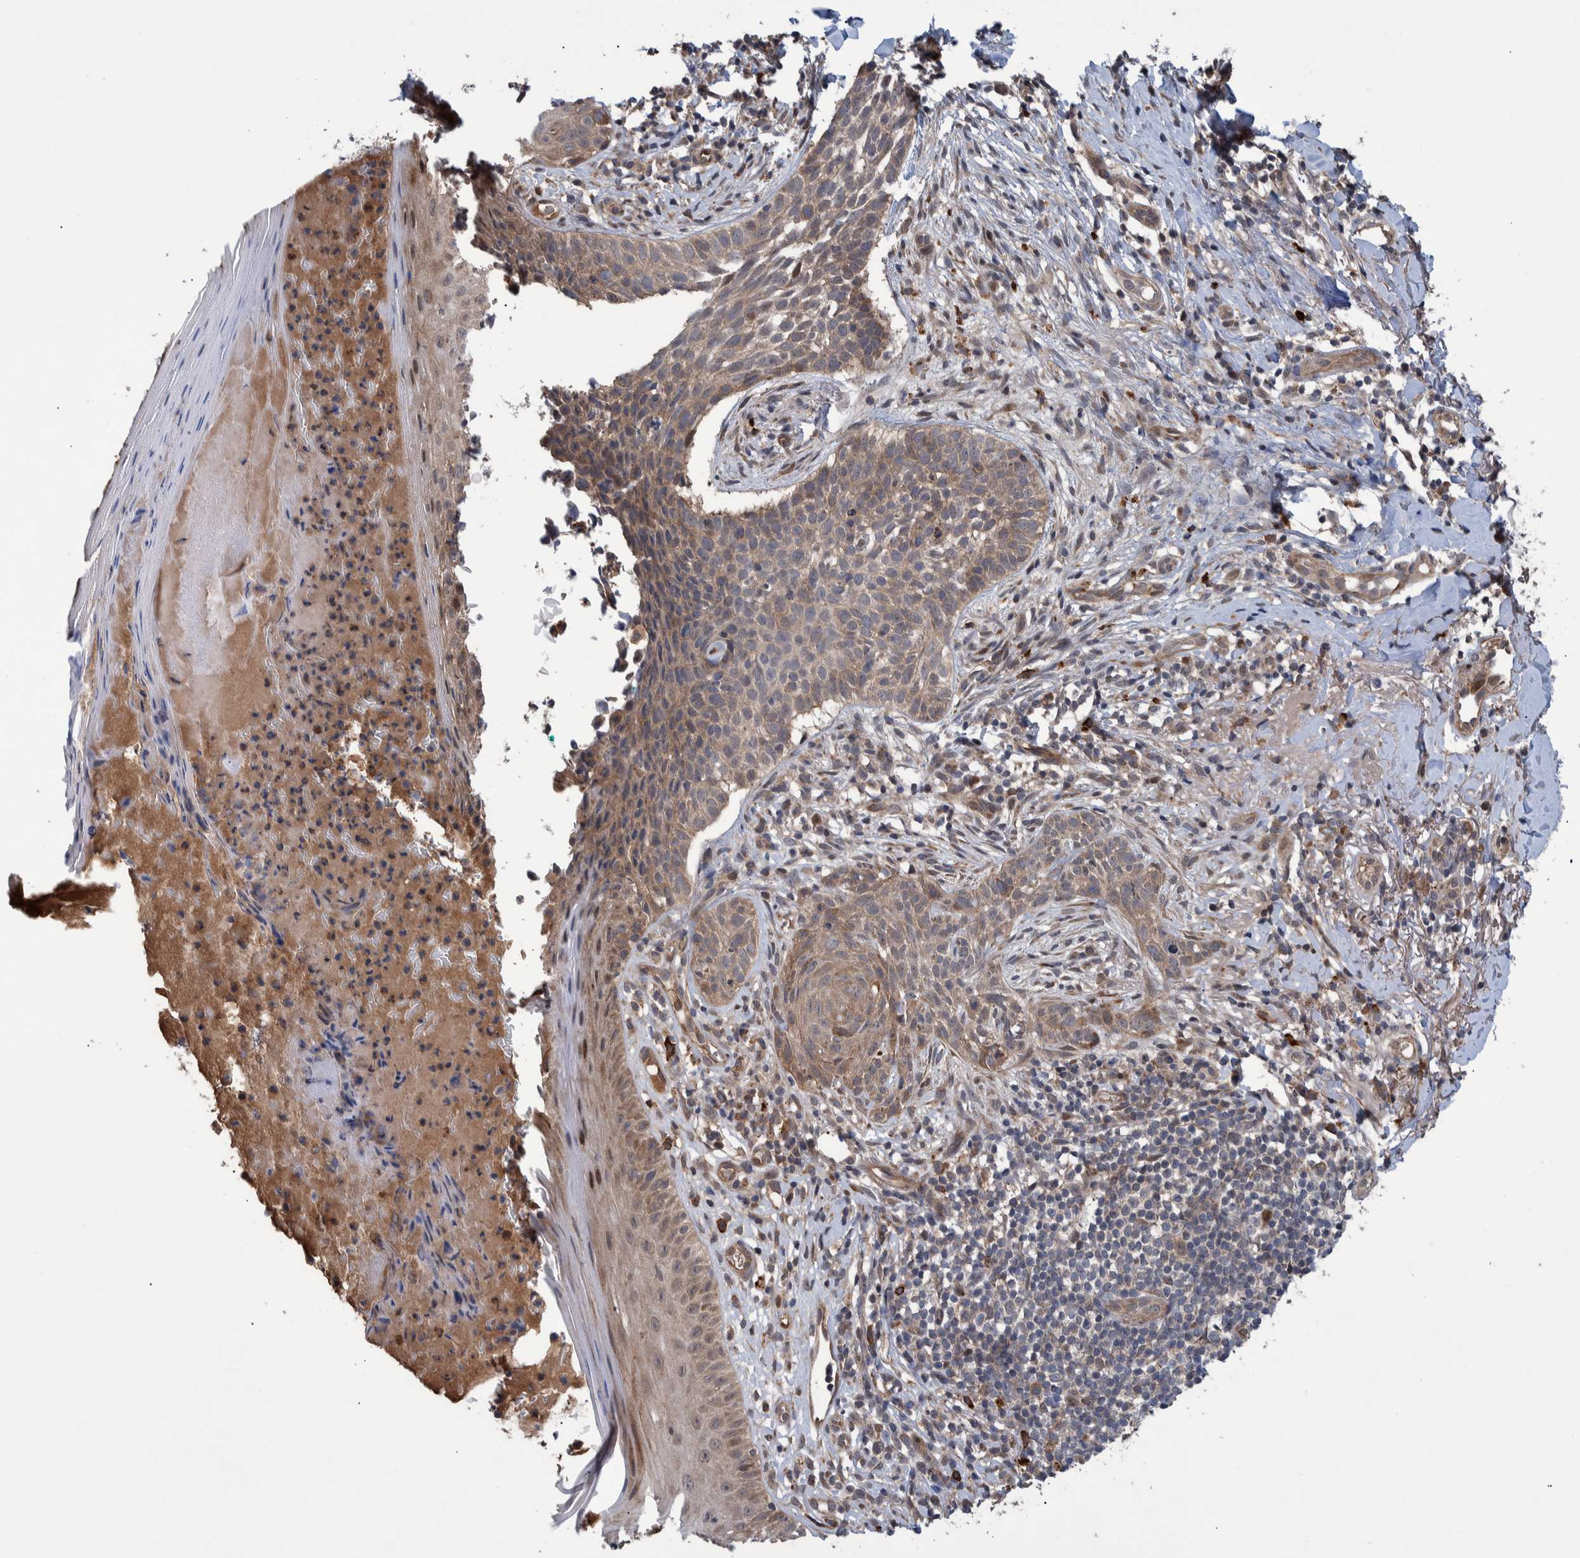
{"staining": {"intensity": "weak", "quantity": ">75%", "location": "cytoplasmic/membranous"}, "tissue": "skin cancer", "cell_type": "Tumor cells", "image_type": "cancer", "snomed": [{"axis": "morphology", "description": "Normal tissue, NOS"}, {"axis": "morphology", "description": "Basal cell carcinoma"}, {"axis": "topography", "description": "Skin"}], "caption": "DAB immunohistochemical staining of skin cancer (basal cell carcinoma) reveals weak cytoplasmic/membranous protein staining in approximately >75% of tumor cells.", "gene": "B3GNTL1", "patient": {"sex": "male", "age": 67}}